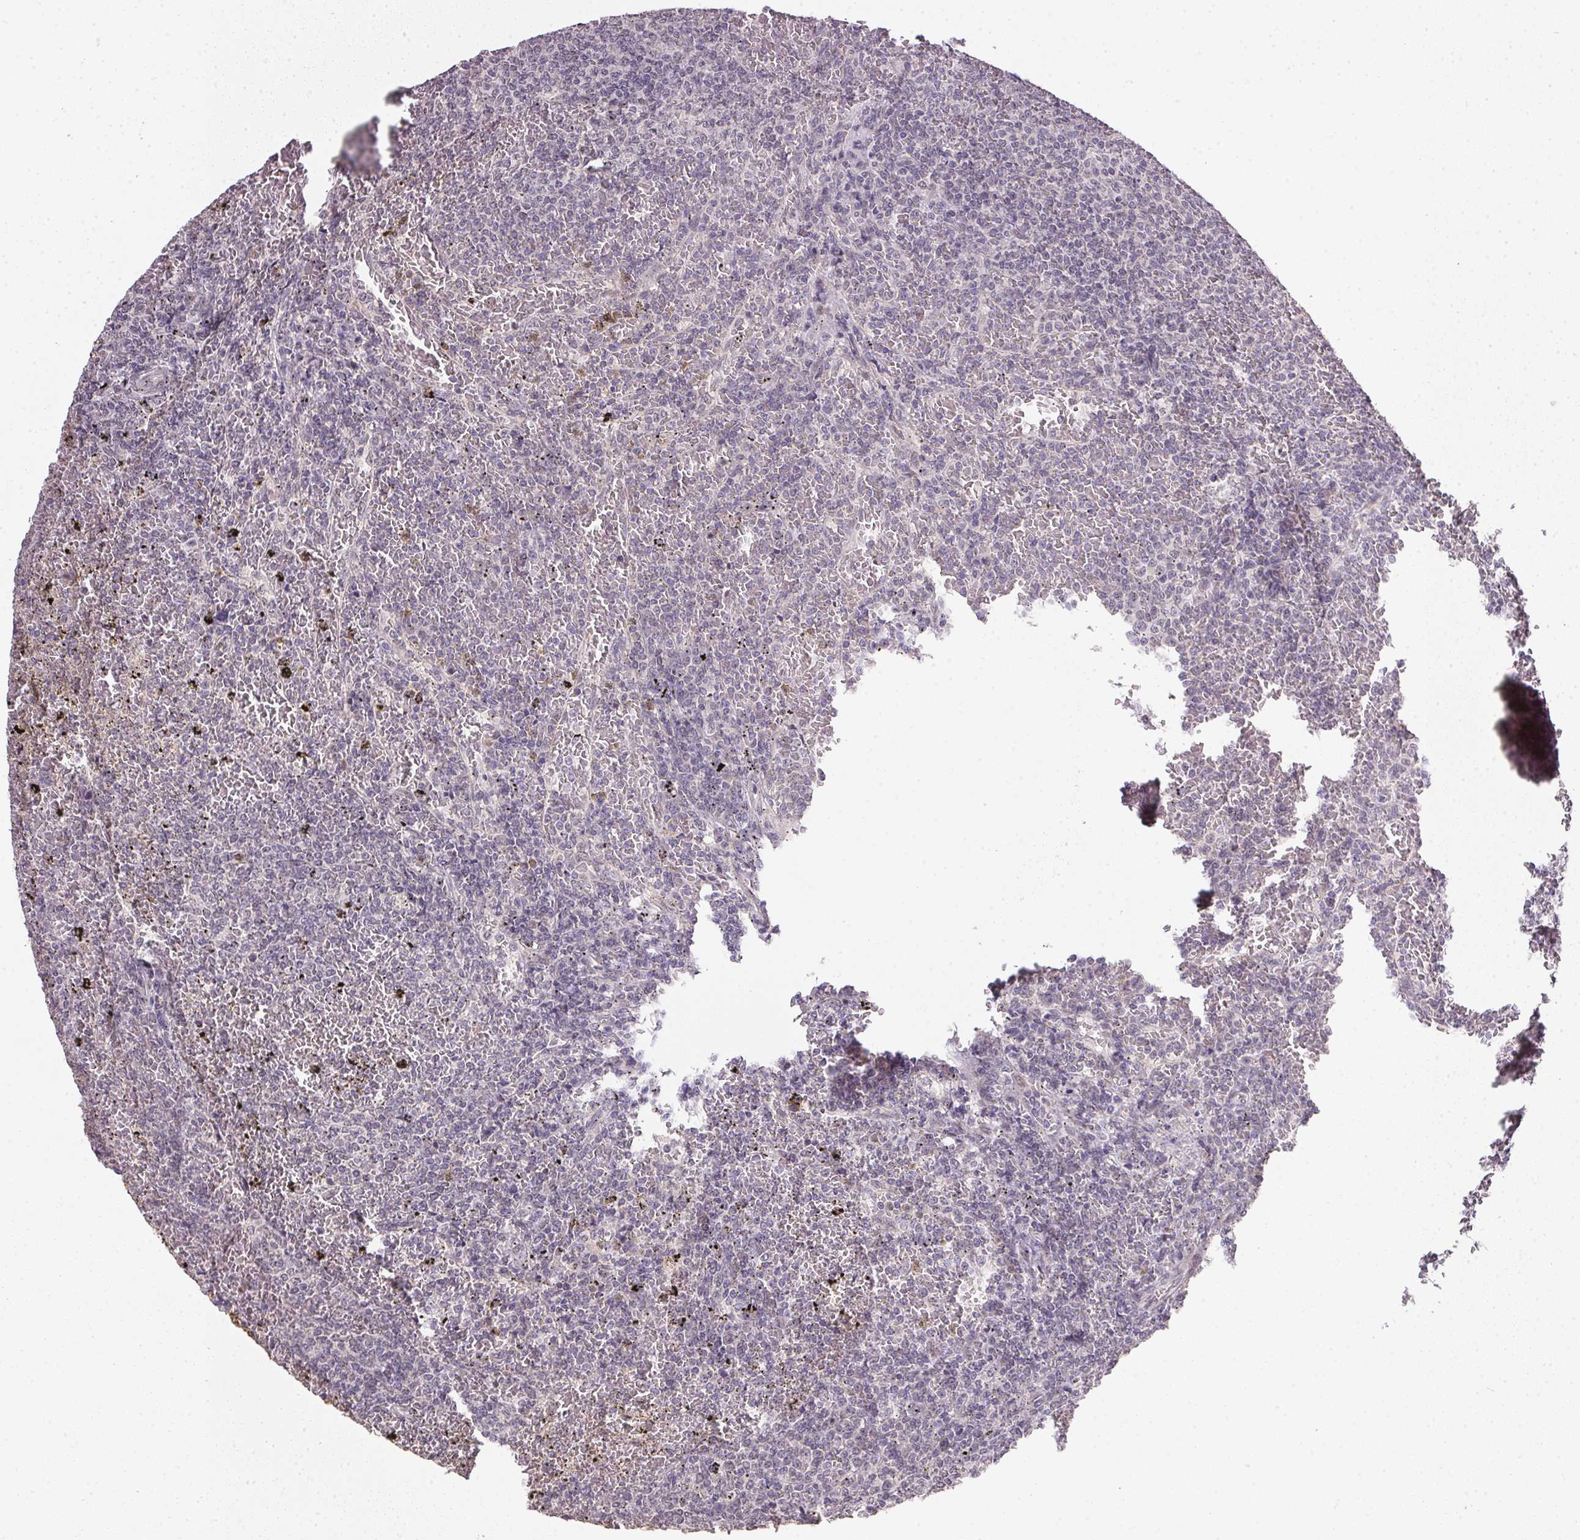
{"staining": {"intensity": "negative", "quantity": "none", "location": "none"}, "tissue": "lymphoma", "cell_type": "Tumor cells", "image_type": "cancer", "snomed": [{"axis": "morphology", "description": "Malignant lymphoma, non-Hodgkin's type, Low grade"}, {"axis": "topography", "description": "Spleen"}], "caption": "Lymphoma was stained to show a protein in brown. There is no significant expression in tumor cells.", "gene": "PPP4R4", "patient": {"sex": "female", "age": 77}}